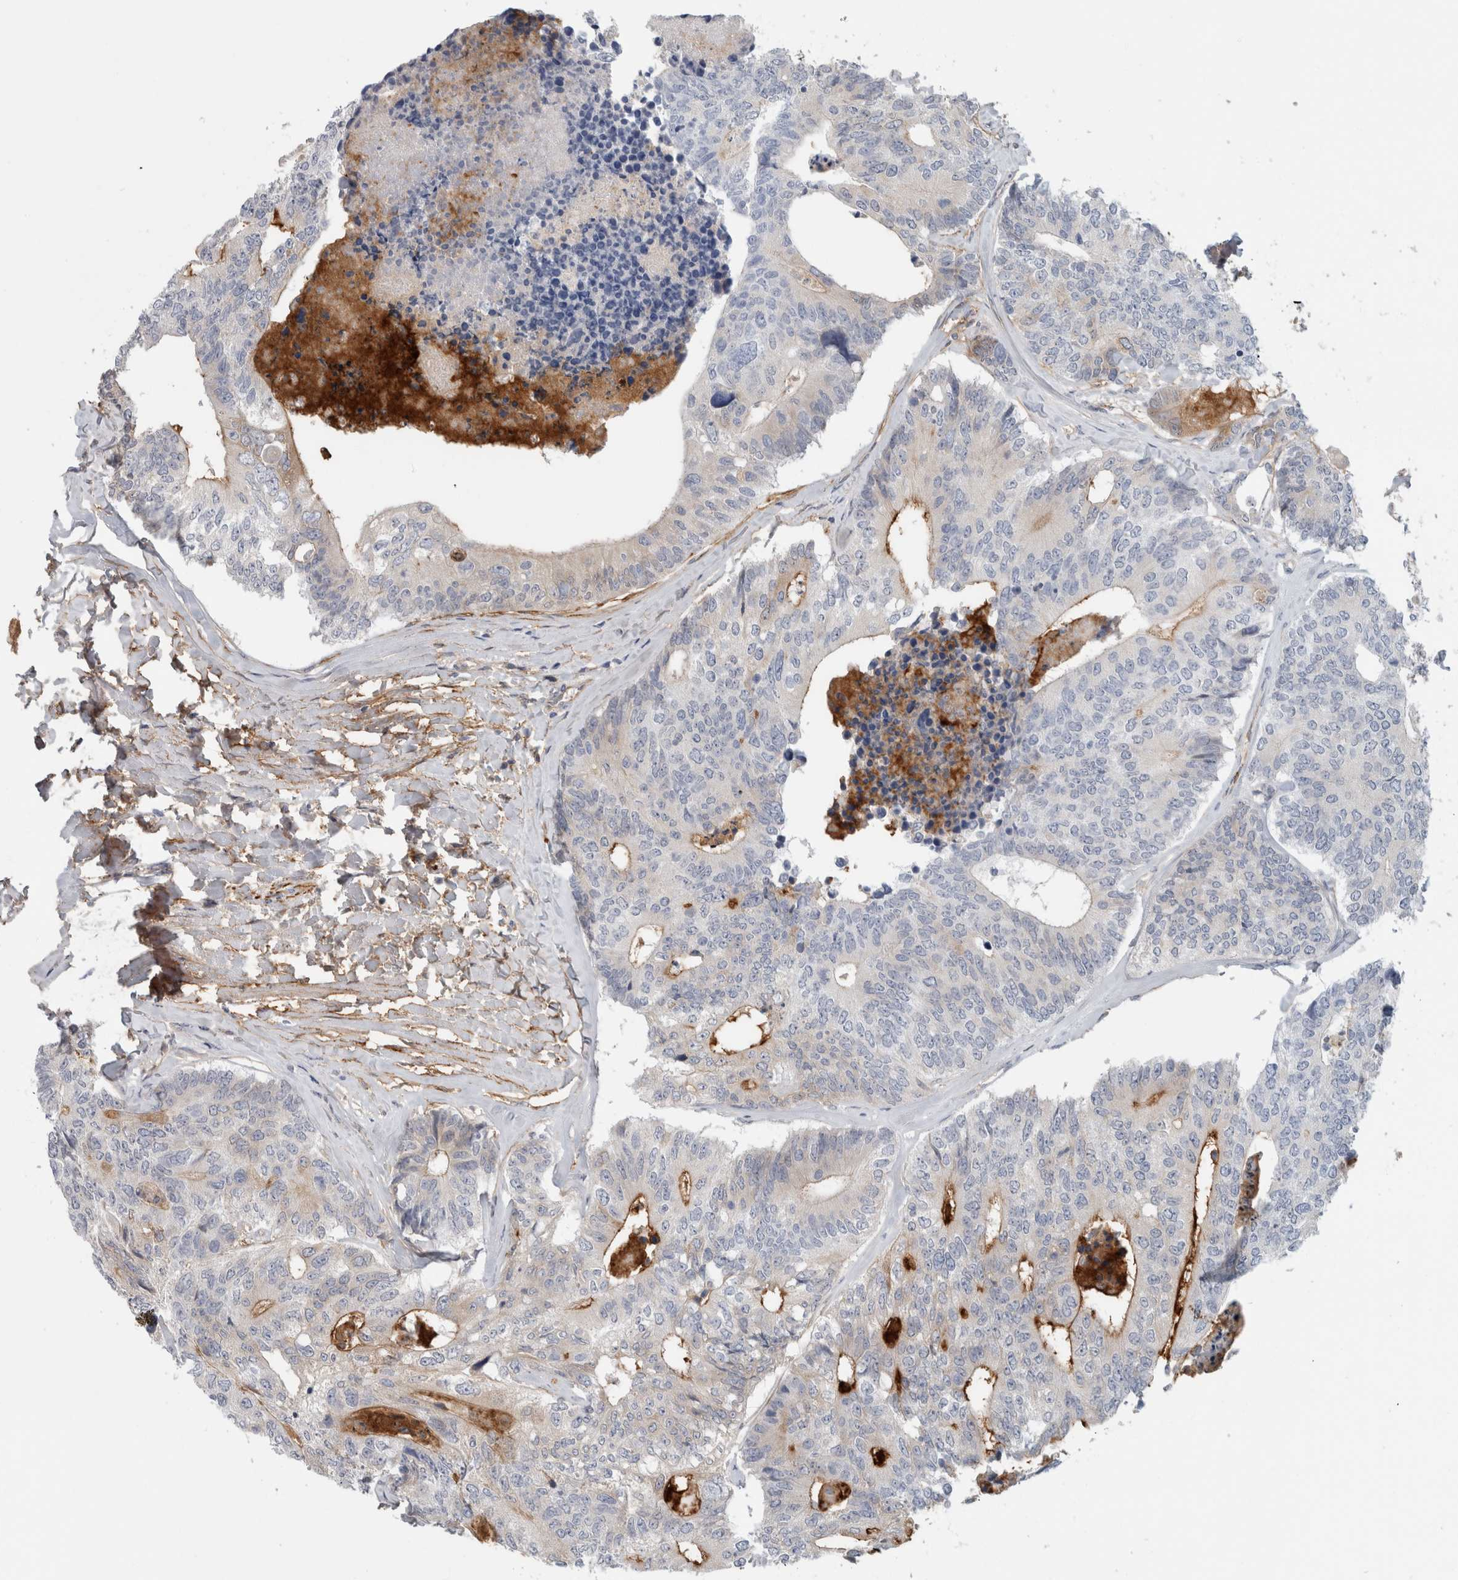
{"staining": {"intensity": "moderate", "quantity": "<25%", "location": "cytoplasmic/membranous"}, "tissue": "colorectal cancer", "cell_type": "Tumor cells", "image_type": "cancer", "snomed": [{"axis": "morphology", "description": "Adenocarcinoma, NOS"}, {"axis": "topography", "description": "Colon"}], "caption": "Immunohistochemistry photomicrograph of neoplastic tissue: colorectal adenocarcinoma stained using immunohistochemistry (IHC) demonstrates low levels of moderate protein expression localized specifically in the cytoplasmic/membranous of tumor cells, appearing as a cytoplasmic/membranous brown color.", "gene": "CD55", "patient": {"sex": "female", "age": 67}}